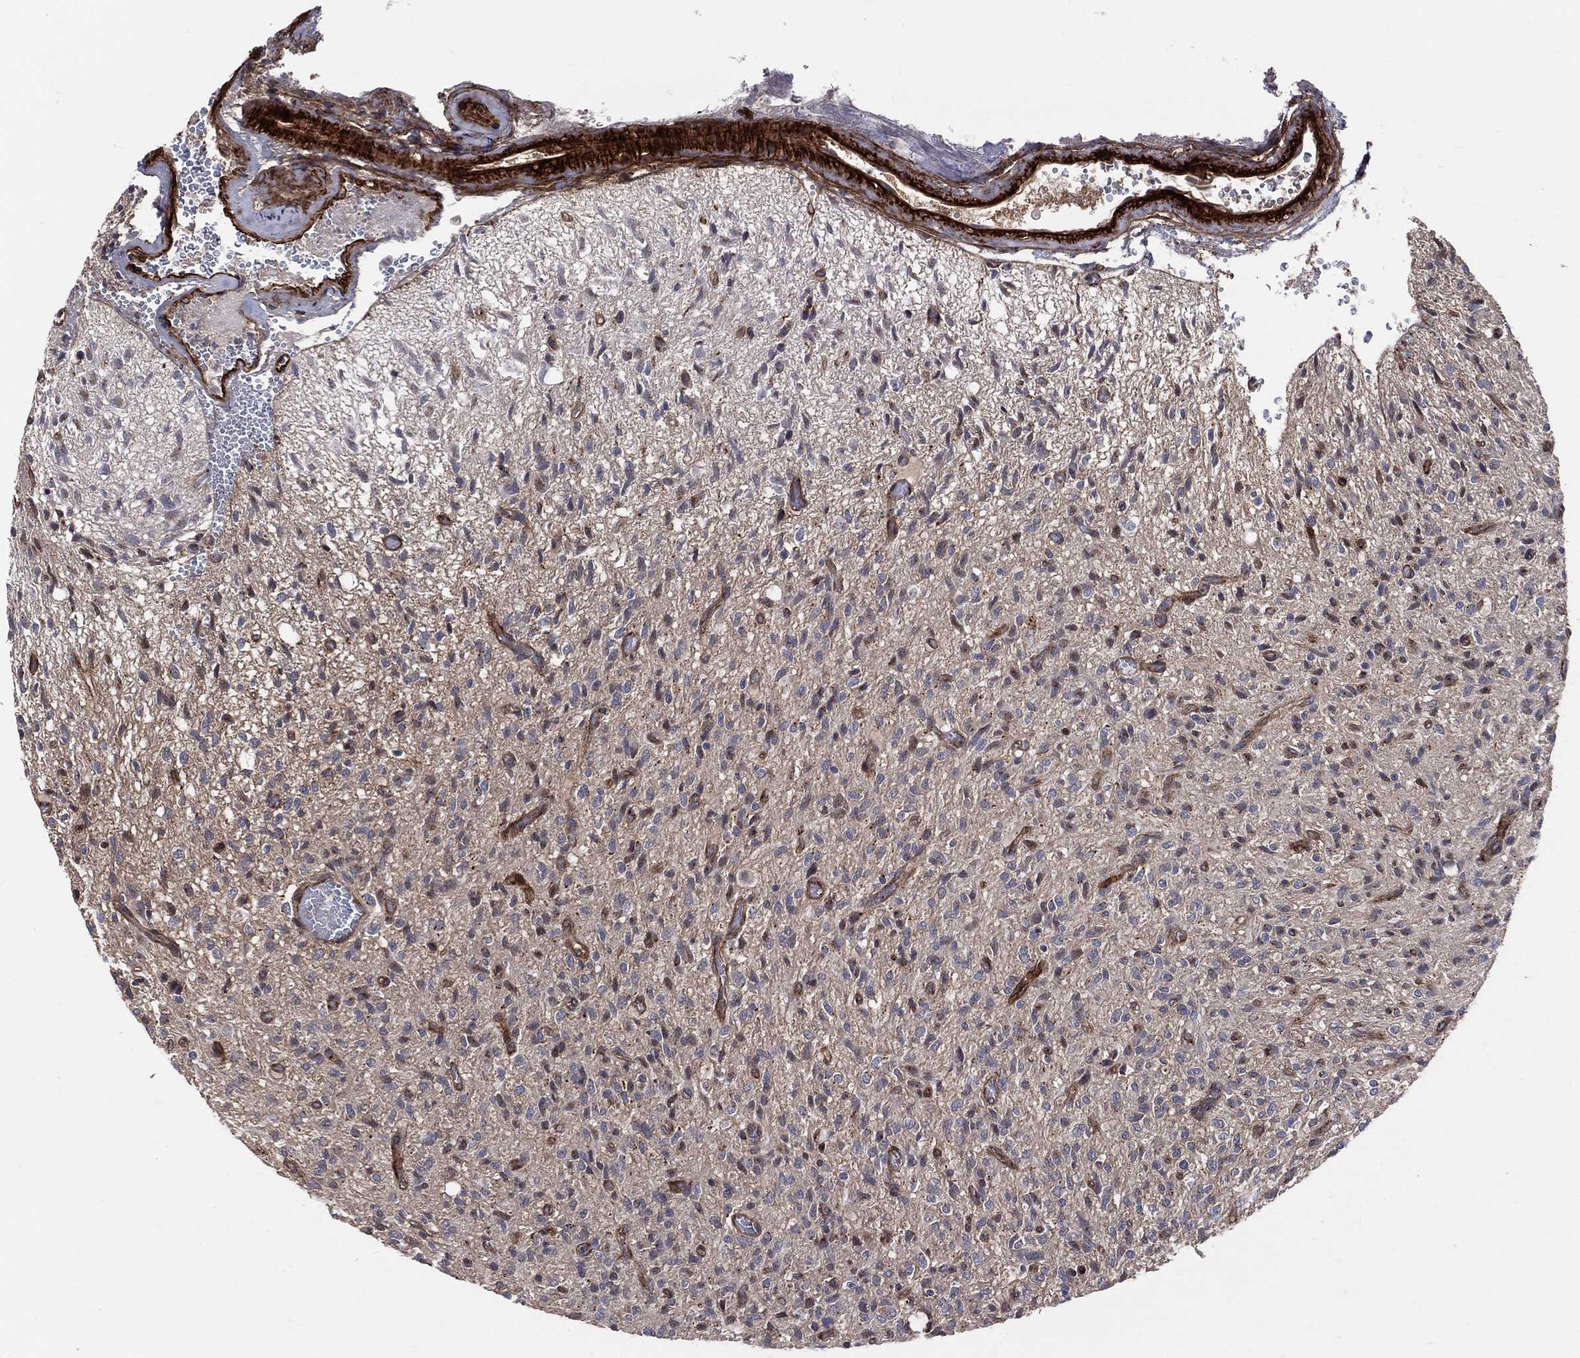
{"staining": {"intensity": "negative", "quantity": "none", "location": "none"}, "tissue": "glioma", "cell_type": "Tumor cells", "image_type": "cancer", "snomed": [{"axis": "morphology", "description": "Glioma, malignant, High grade"}, {"axis": "topography", "description": "Brain"}], "caption": "Immunohistochemical staining of human glioma demonstrates no significant expression in tumor cells. (Stains: DAB (3,3'-diaminobenzidine) IHC with hematoxylin counter stain, Microscopy: brightfield microscopy at high magnification).", "gene": "ENTPD1", "patient": {"sex": "male", "age": 64}}